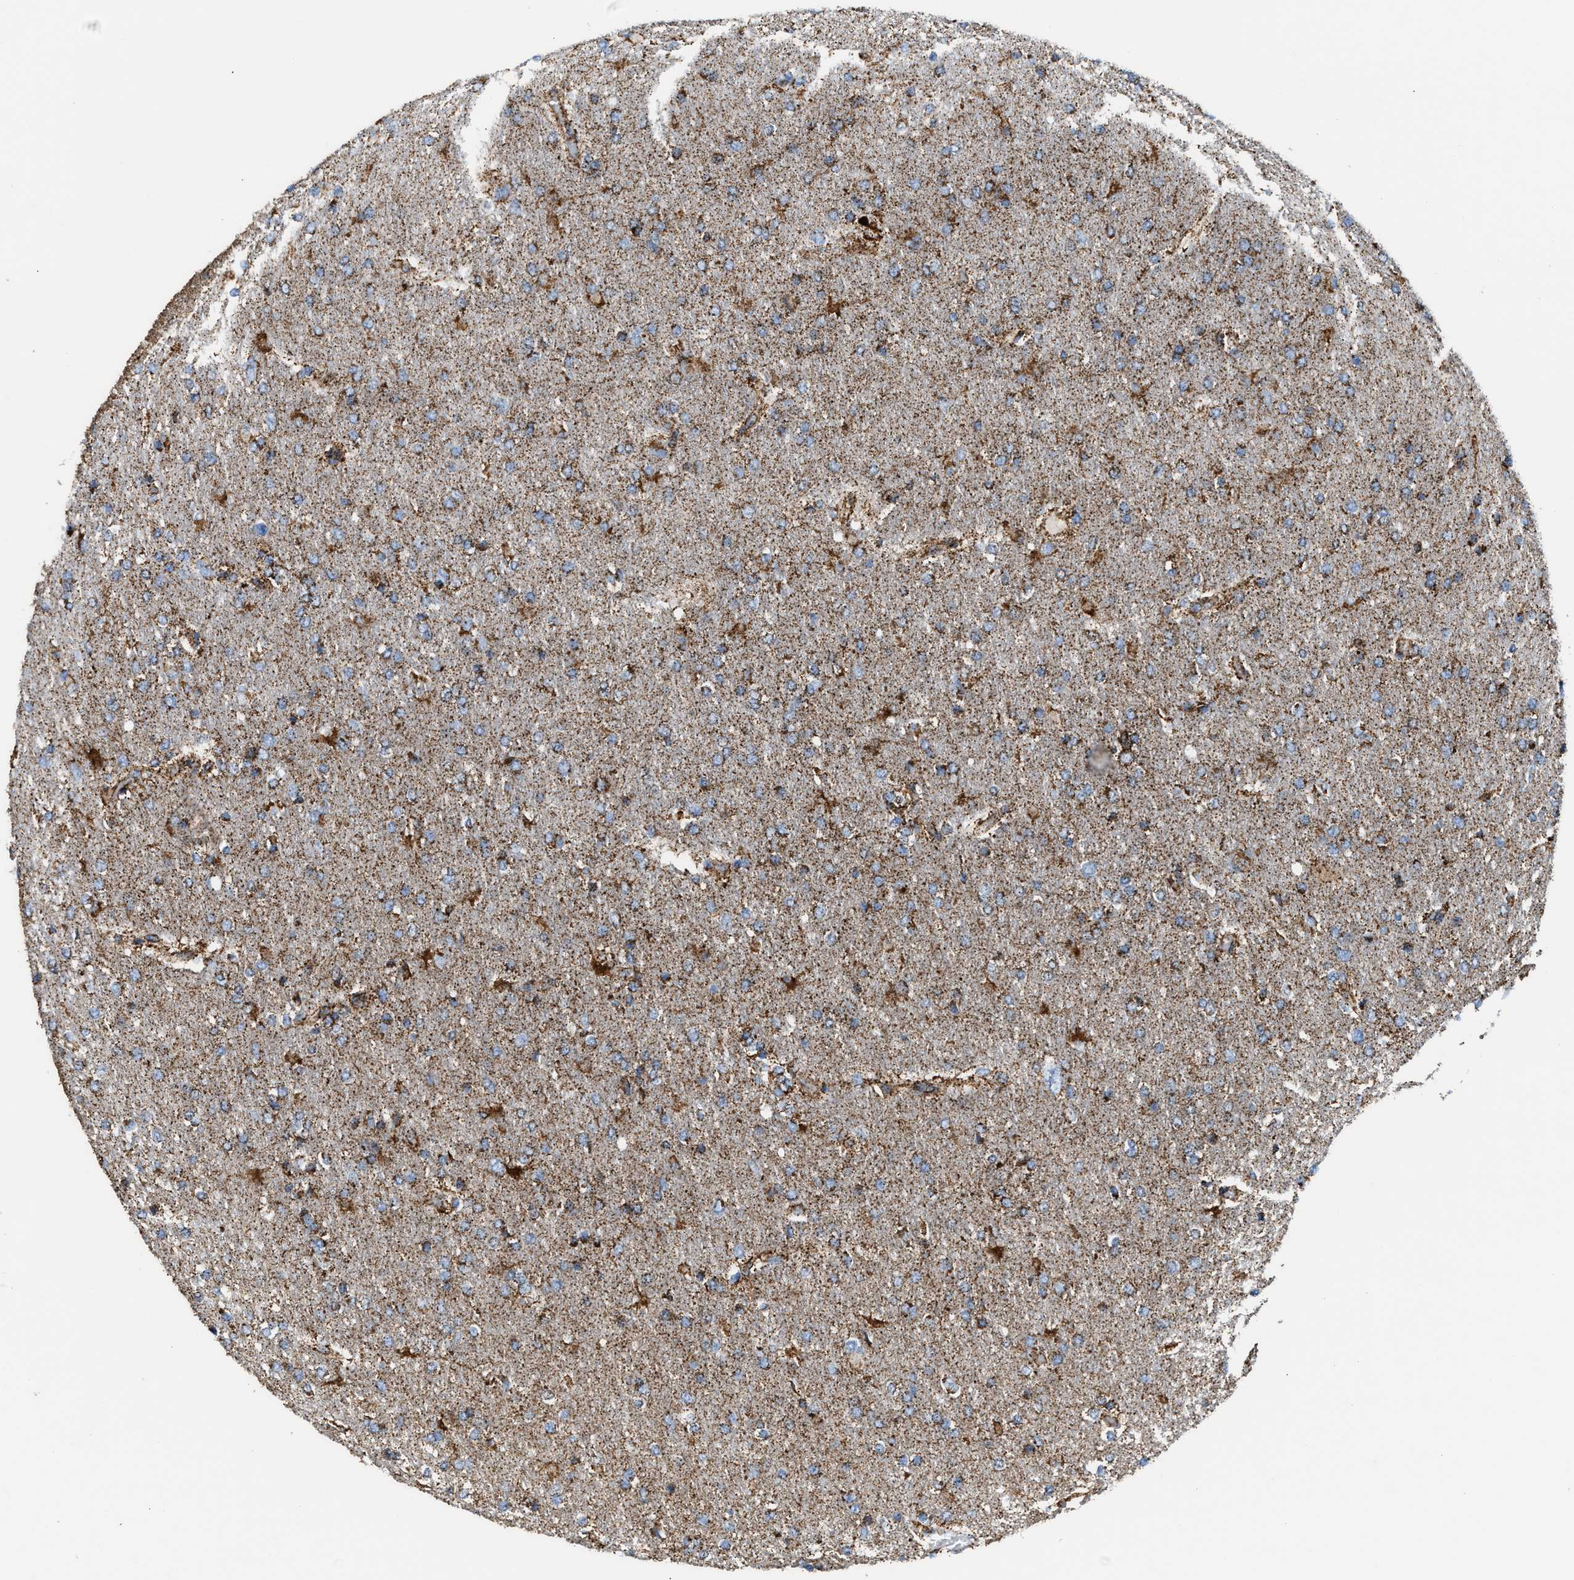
{"staining": {"intensity": "moderate", "quantity": ">75%", "location": "cytoplasmic/membranous"}, "tissue": "glioma", "cell_type": "Tumor cells", "image_type": "cancer", "snomed": [{"axis": "morphology", "description": "Glioma, malignant, High grade"}, {"axis": "topography", "description": "Cerebral cortex"}], "caption": "Moderate cytoplasmic/membranous expression for a protein is present in approximately >75% of tumor cells of glioma using immunohistochemistry.", "gene": "ECHS1", "patient": {"sex": "female", "age": 36}}